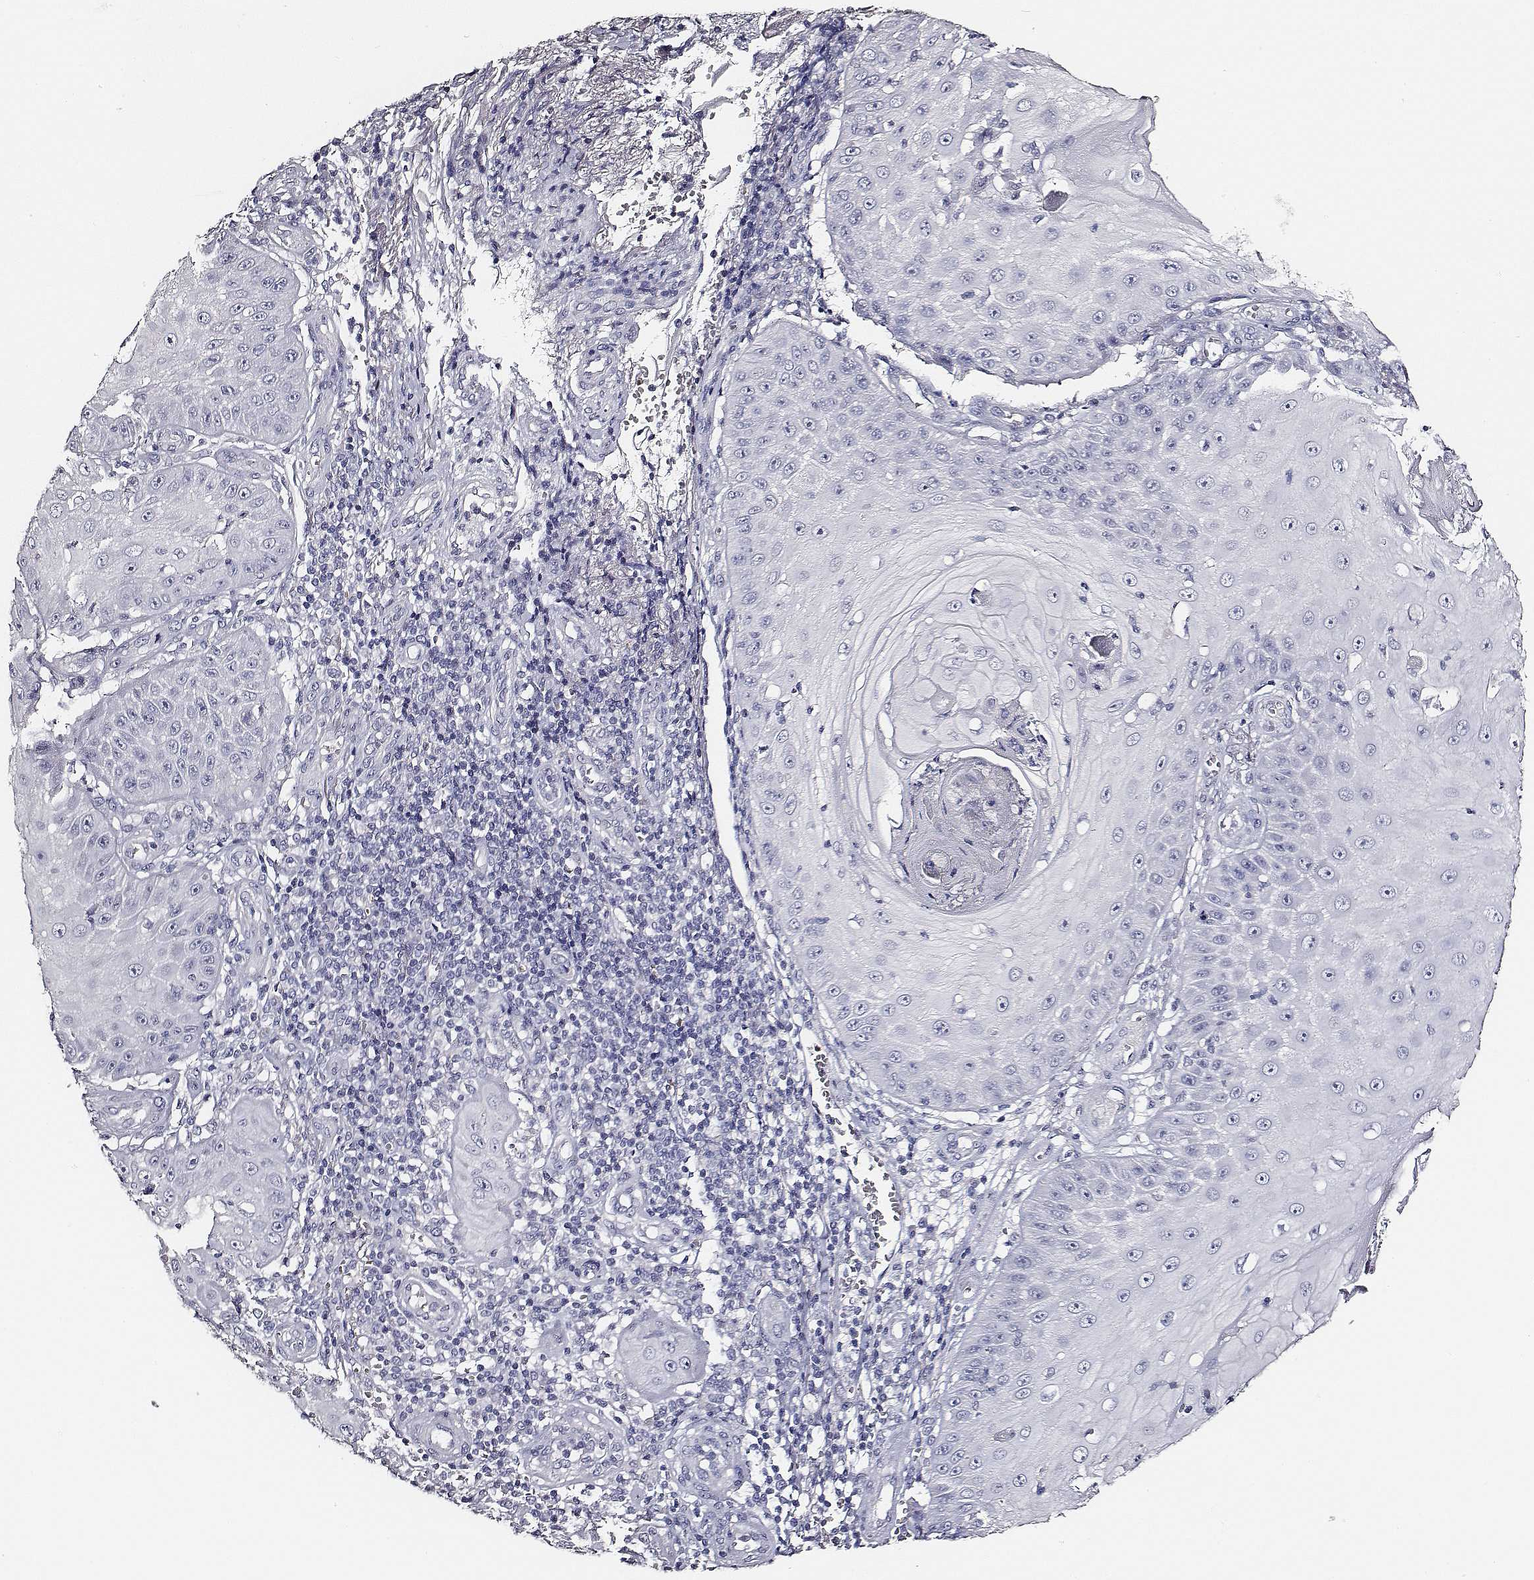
{"staining": {"intensity": "negative", "quantity": "none", "location": "none"}, "tissue": "skin cancer", "cell_type": "Tumor cells", "image_type": "cancer", "snomed": [{"axis": "morphology", "description": "Squamous cell carcinoma, NOS"}, {"axis": "topography", "description": "Skin"}], "caption": "Tumor cells show no significant protein staining in squamous cell carcinoma (skin). The staining was performed using DAB to visualize the protein expression in brown, while the nuclei were stained in blue with hematoxylin (Magnification: 20x).", "gene": "AADAT", "patient": {"sex": "male", "age": 70}}